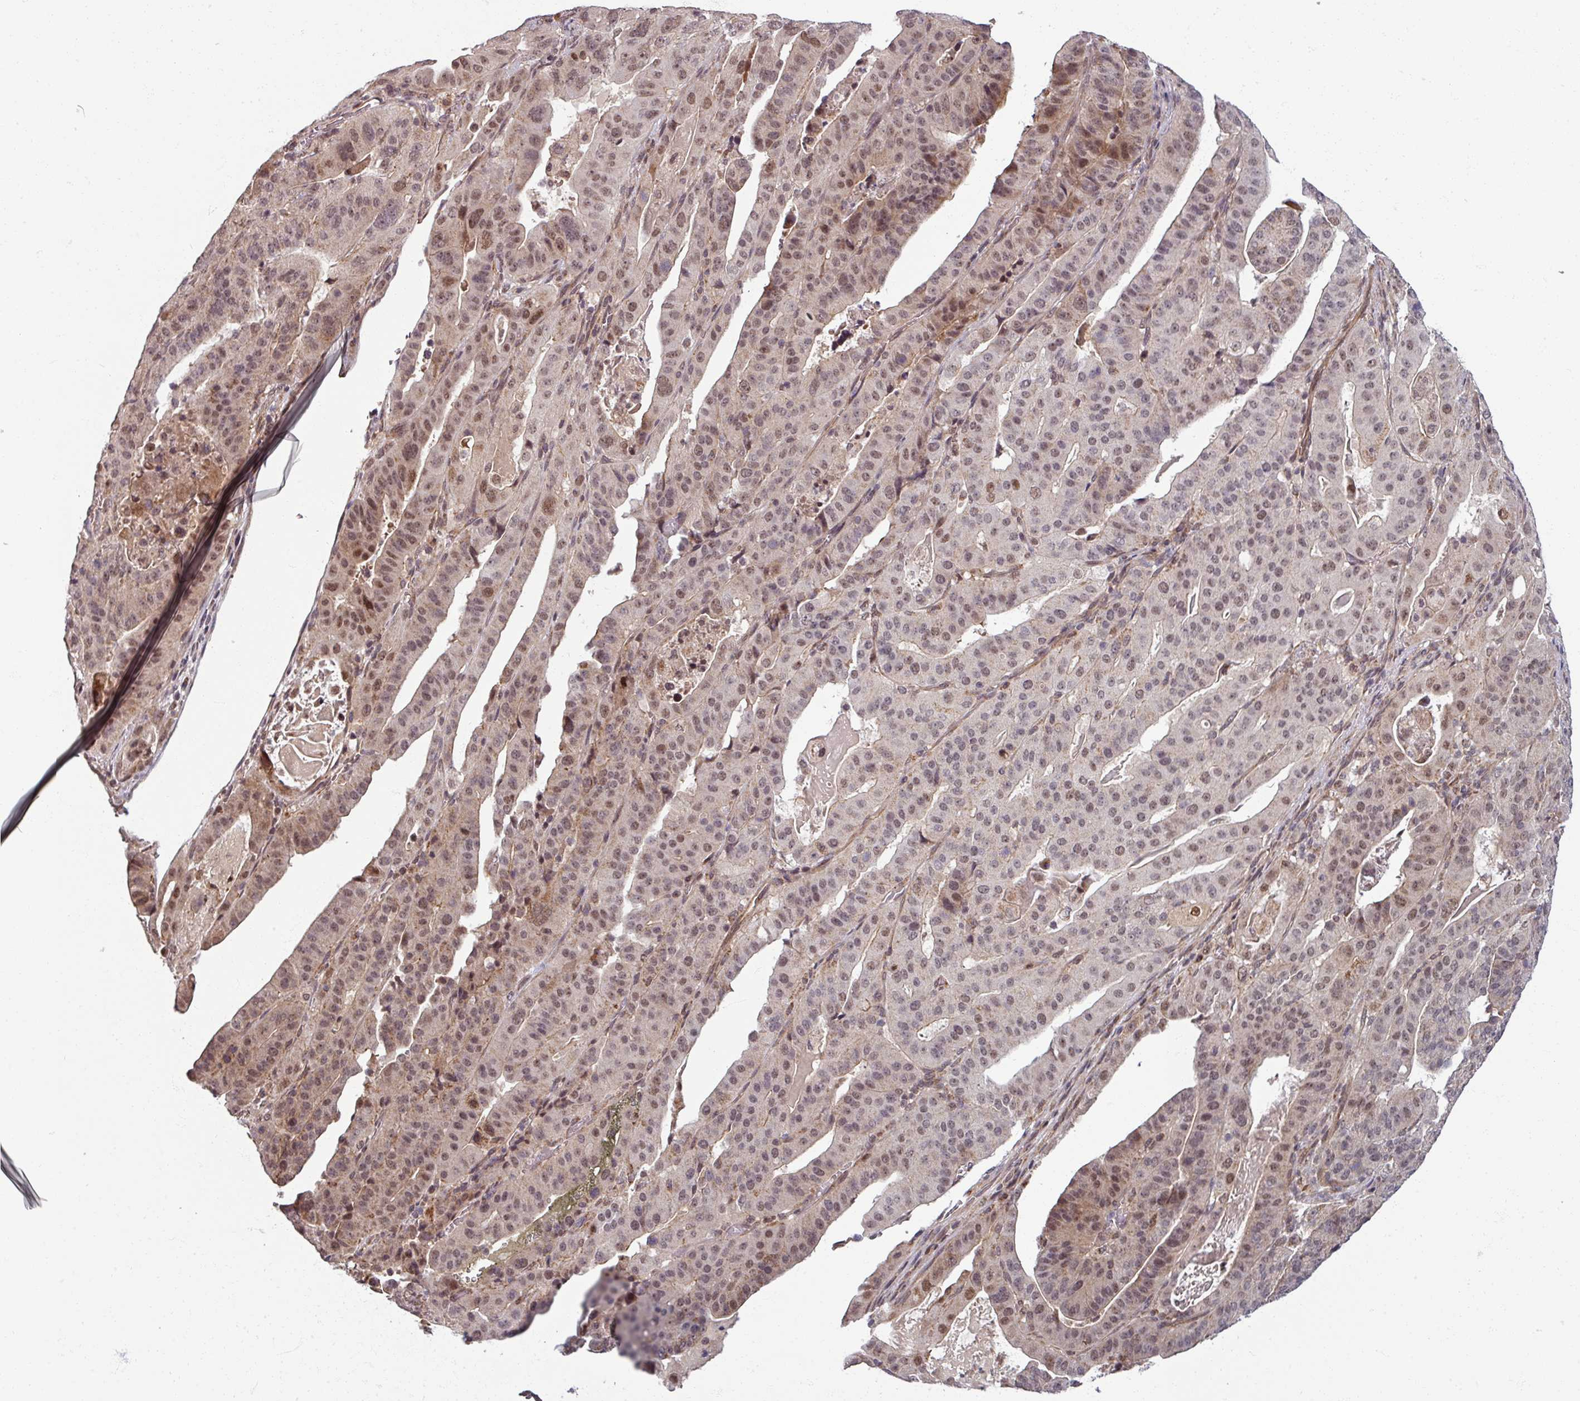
{"staining": {"intensity": "moderate", "quantity": "25%-75%", "location": "nuclear"}, "tissue": "stomach cancer", "cell_type": "Tumor cells", "image_type": "cancer", "snomed": [{"axis": "morphology", "description": "Adenocarcinoma, NOS"}, {"axis": "topography", "description": "Stomach"}], "caption": "Stomach cancer (adenocarcinoma) stained for a protein shows moderate nuclear positivity in tumor cells. The staining was performed using DAB, with brown indicating positive protein expression. Nuclei are stained blue with hematoxylin.", "gene": "SWI5", "patient": {"sex": "male", "age": 48}}